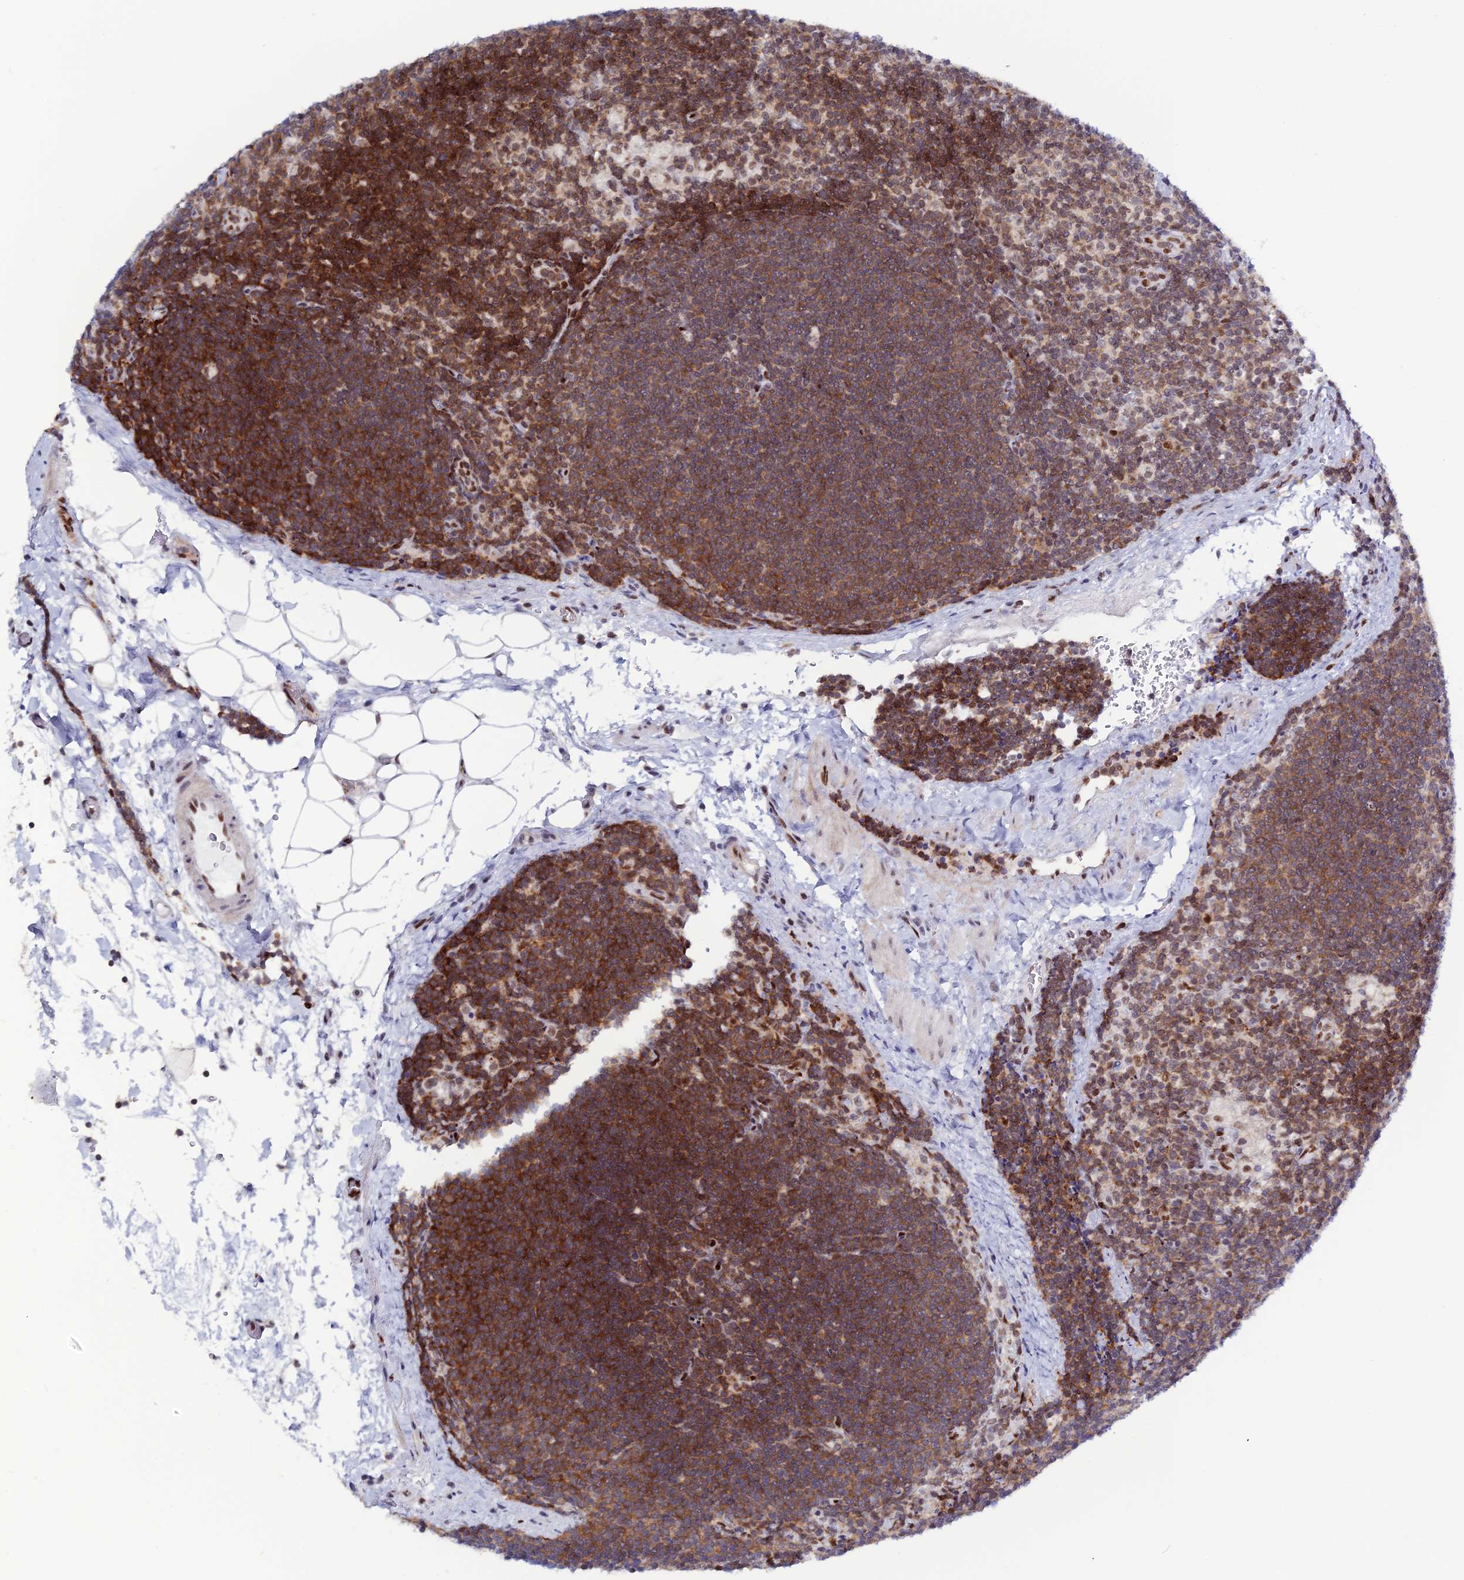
{"staining": {"intensity": "strong", "quantity": "25%-75%", "location": "cytoplasmic/membranous"}, "tissue": "lymph node", "cell_type": "Non-germinal center cells", "image_type": "normal", "snomed": [{"axis": "morphology", "description": "Normal tissue, NOS"}, {"axis": "topography", "description": "Lymph node"}], "caption": "DAB (3,3'-diaminobenzidine) immunohistochemical staining of benign human lymph node demonstrates strong cytoplasmic/membranous protein expression in about 25%-75% of non-germinal center cells. Nuclei are stained in blue.", "gene": "NOL4L", "patient": {"sex": "male", "age": 24}}